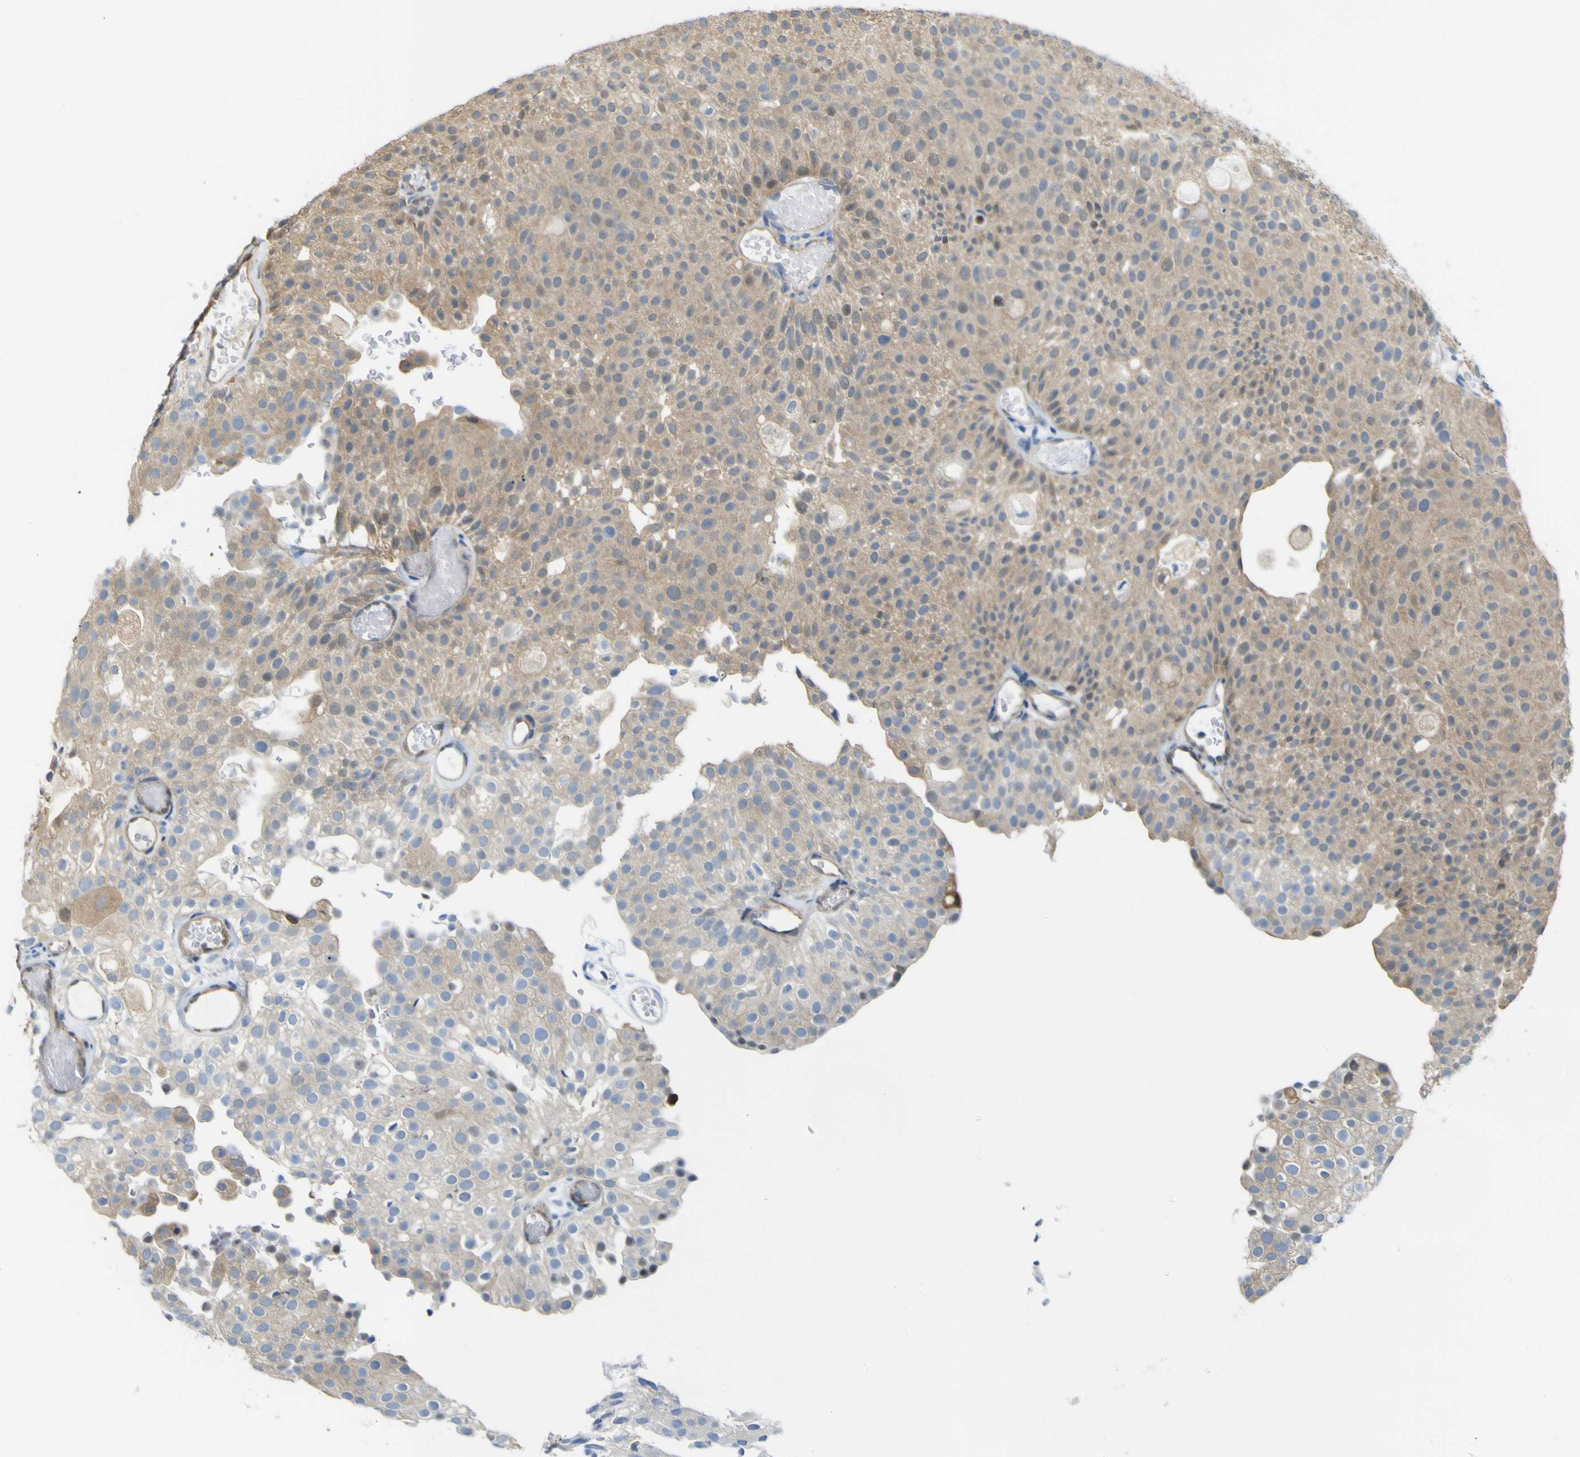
{"staining": {"intensity": "moderate", "quantity": "25%-75%", "location": "cytoplasmic/membranous"}, "tissue": "urothelial cancer", "cell_type": "Tumor cells", "image_type": "cancer", "snomed": [{"axis": "morphology", "description": "Urothelial carcinoma, Low grade"}, {"axis": "topography", "description": "Urinary bladder"}], "caption": "Urothelial carcinoma (low-grade) stained with DAB (3,3'-diaminobenzidine) immunohistochemistry demonstrates medium levels of moderate cytoplasmic/membranous positivity in approximately 25%-75% of tumor cells.", "gene": "ABHD3", "patient": {"sex": "male", "age": 78}}